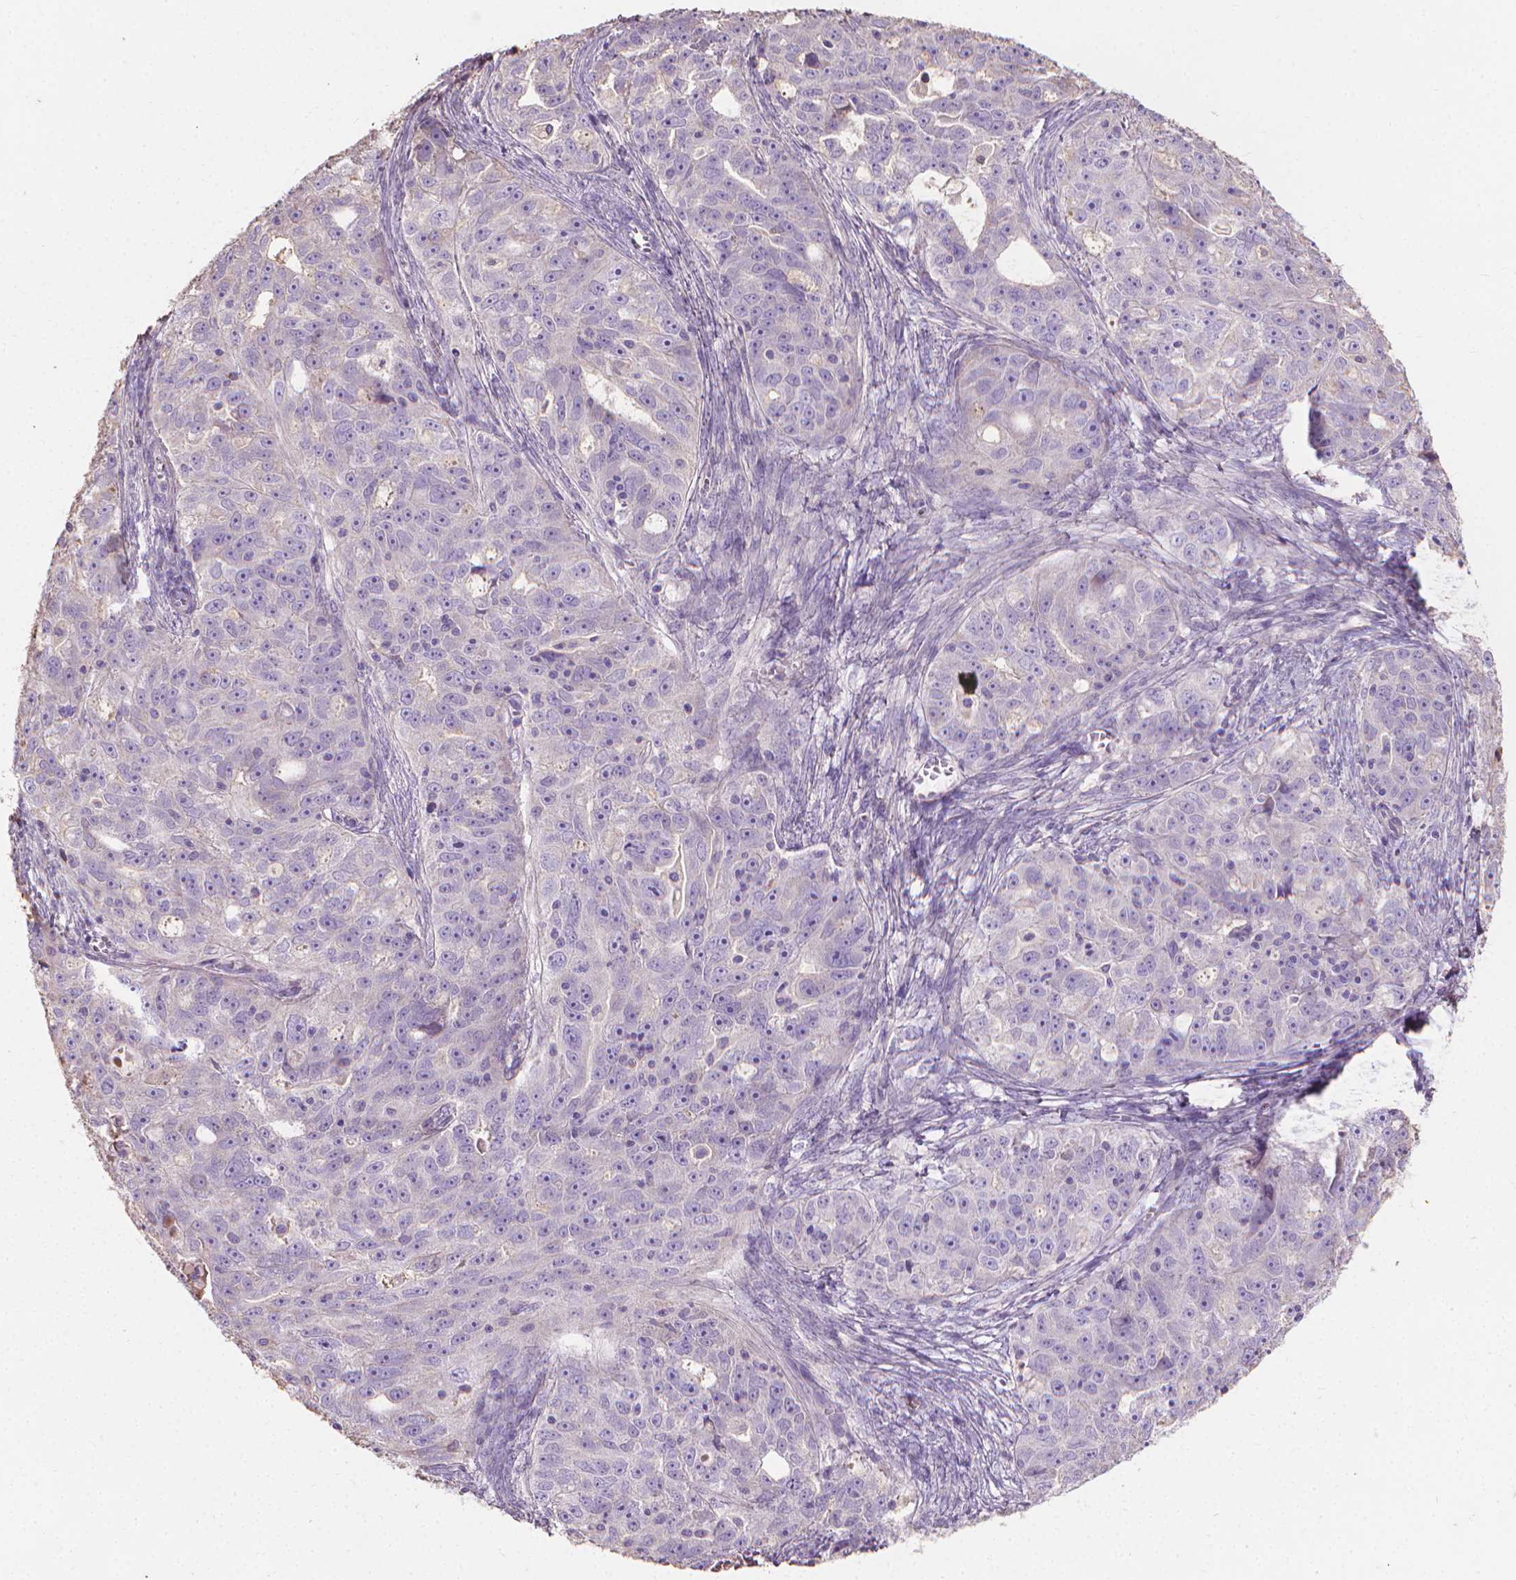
{"staining": {"intensity": "negative", "quantity": "none", "location": "none"}, "tissue": "ovarian cancer", "cell_type": "Tumor cells", "image_type": "cancer", "snomed": [{"axis": "morphology", "description": "Cystadenocarcinoma, serous, NOS"}, {"axis": "topography", "description": "Ovary"}], "caption": "A histopathology image of human ovarian cancer is negative for staining in tumor cells.", "gene": "CABCOCO1", "patient": {"sex": "female", "age": 51}}